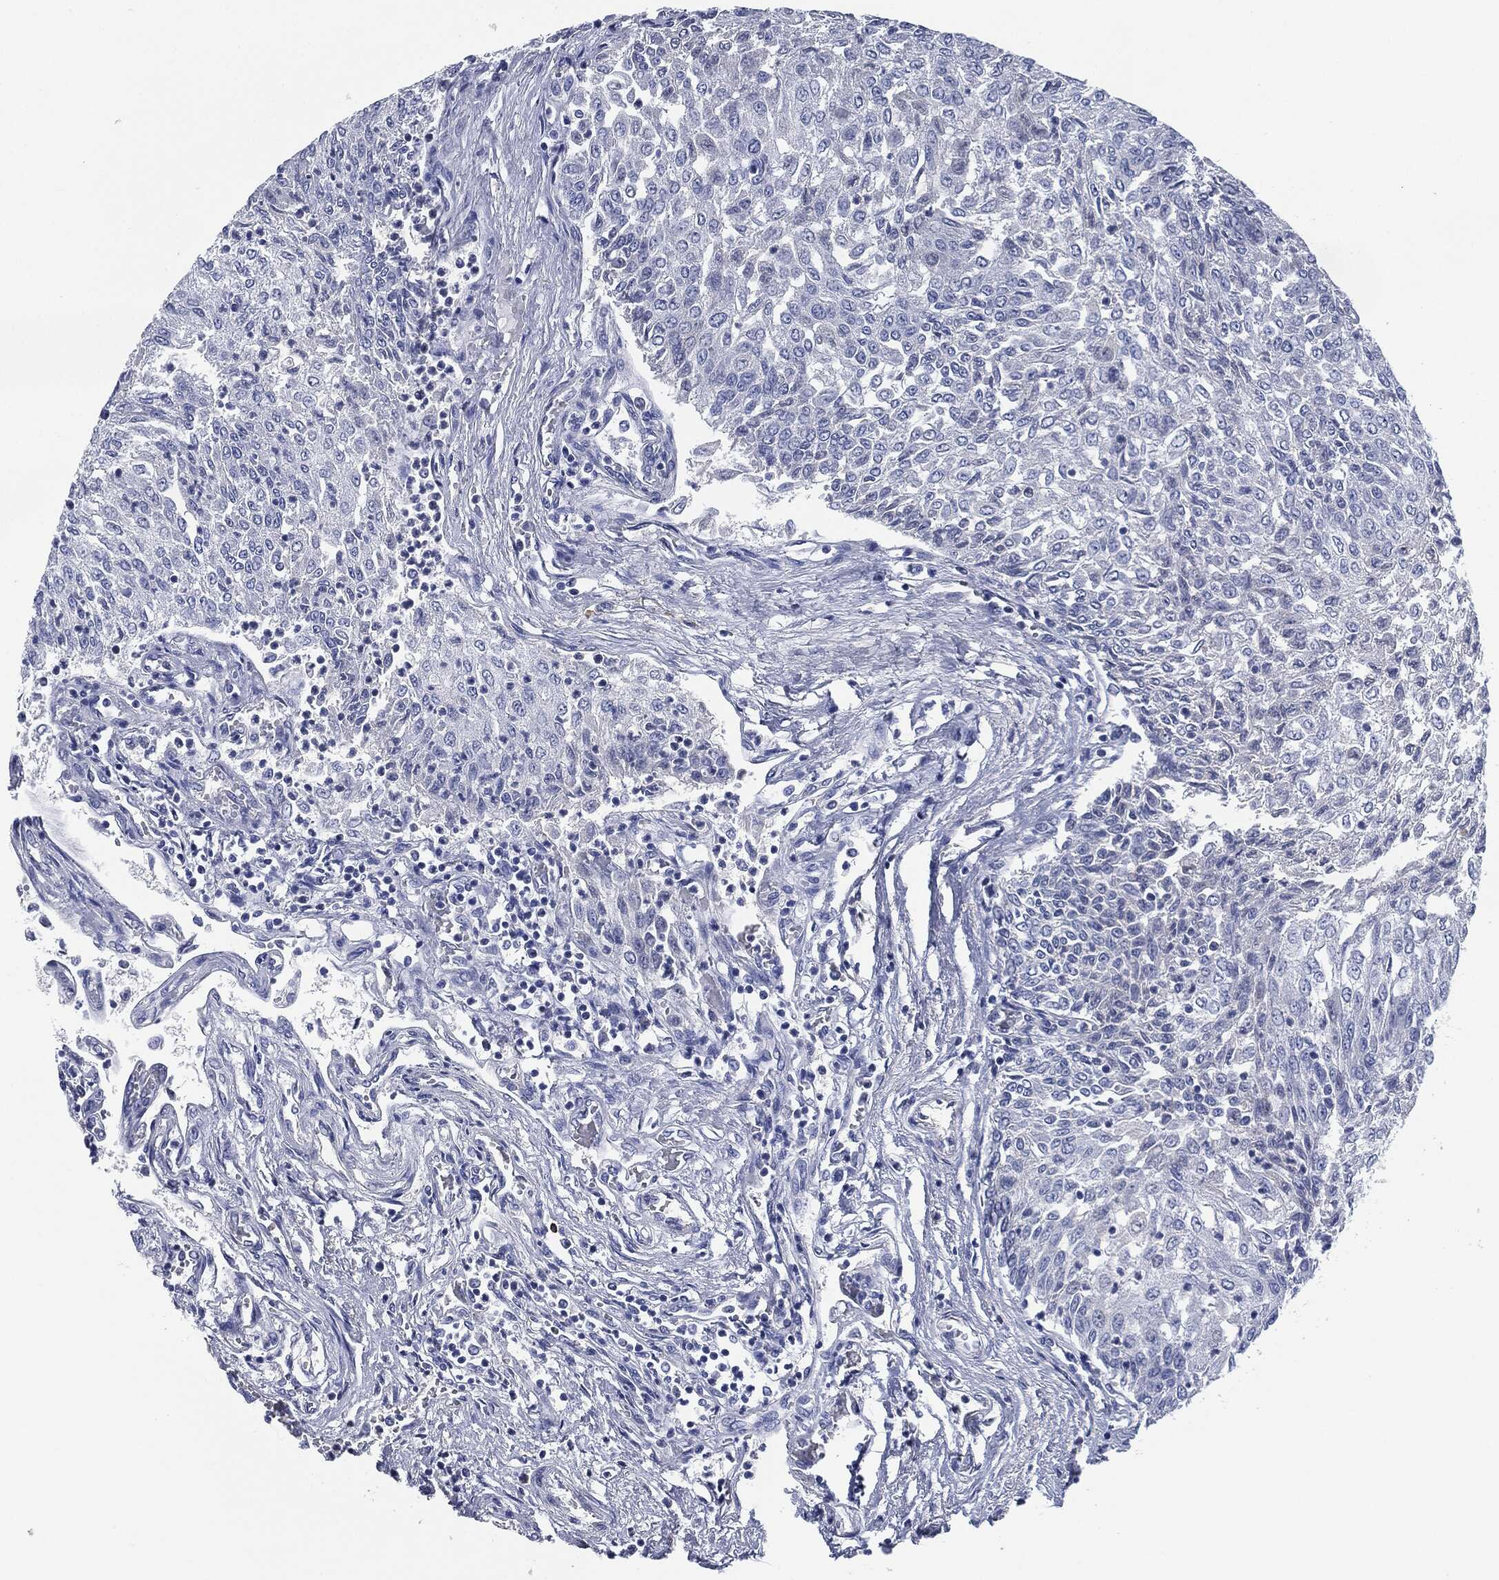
{"staining": {"intensity": "negative", "quantity": "none", "location": "none"}, "tissue": "urothelial cancer", "cell_type": "Tumor cells", "image_type": "cancer", "snomed": [{"axis": "morphology", "description": "Urothelial carcinoma, Low grade"}, {"axis": "topography", "description": "Urinary bladder"}], "caption": "An IHC image of urothelial cancer is shown. There is no staining in tumor cells of urothelial cancer.", "gene": "CD27", "patient": {"sex": "male", "age": 78}}